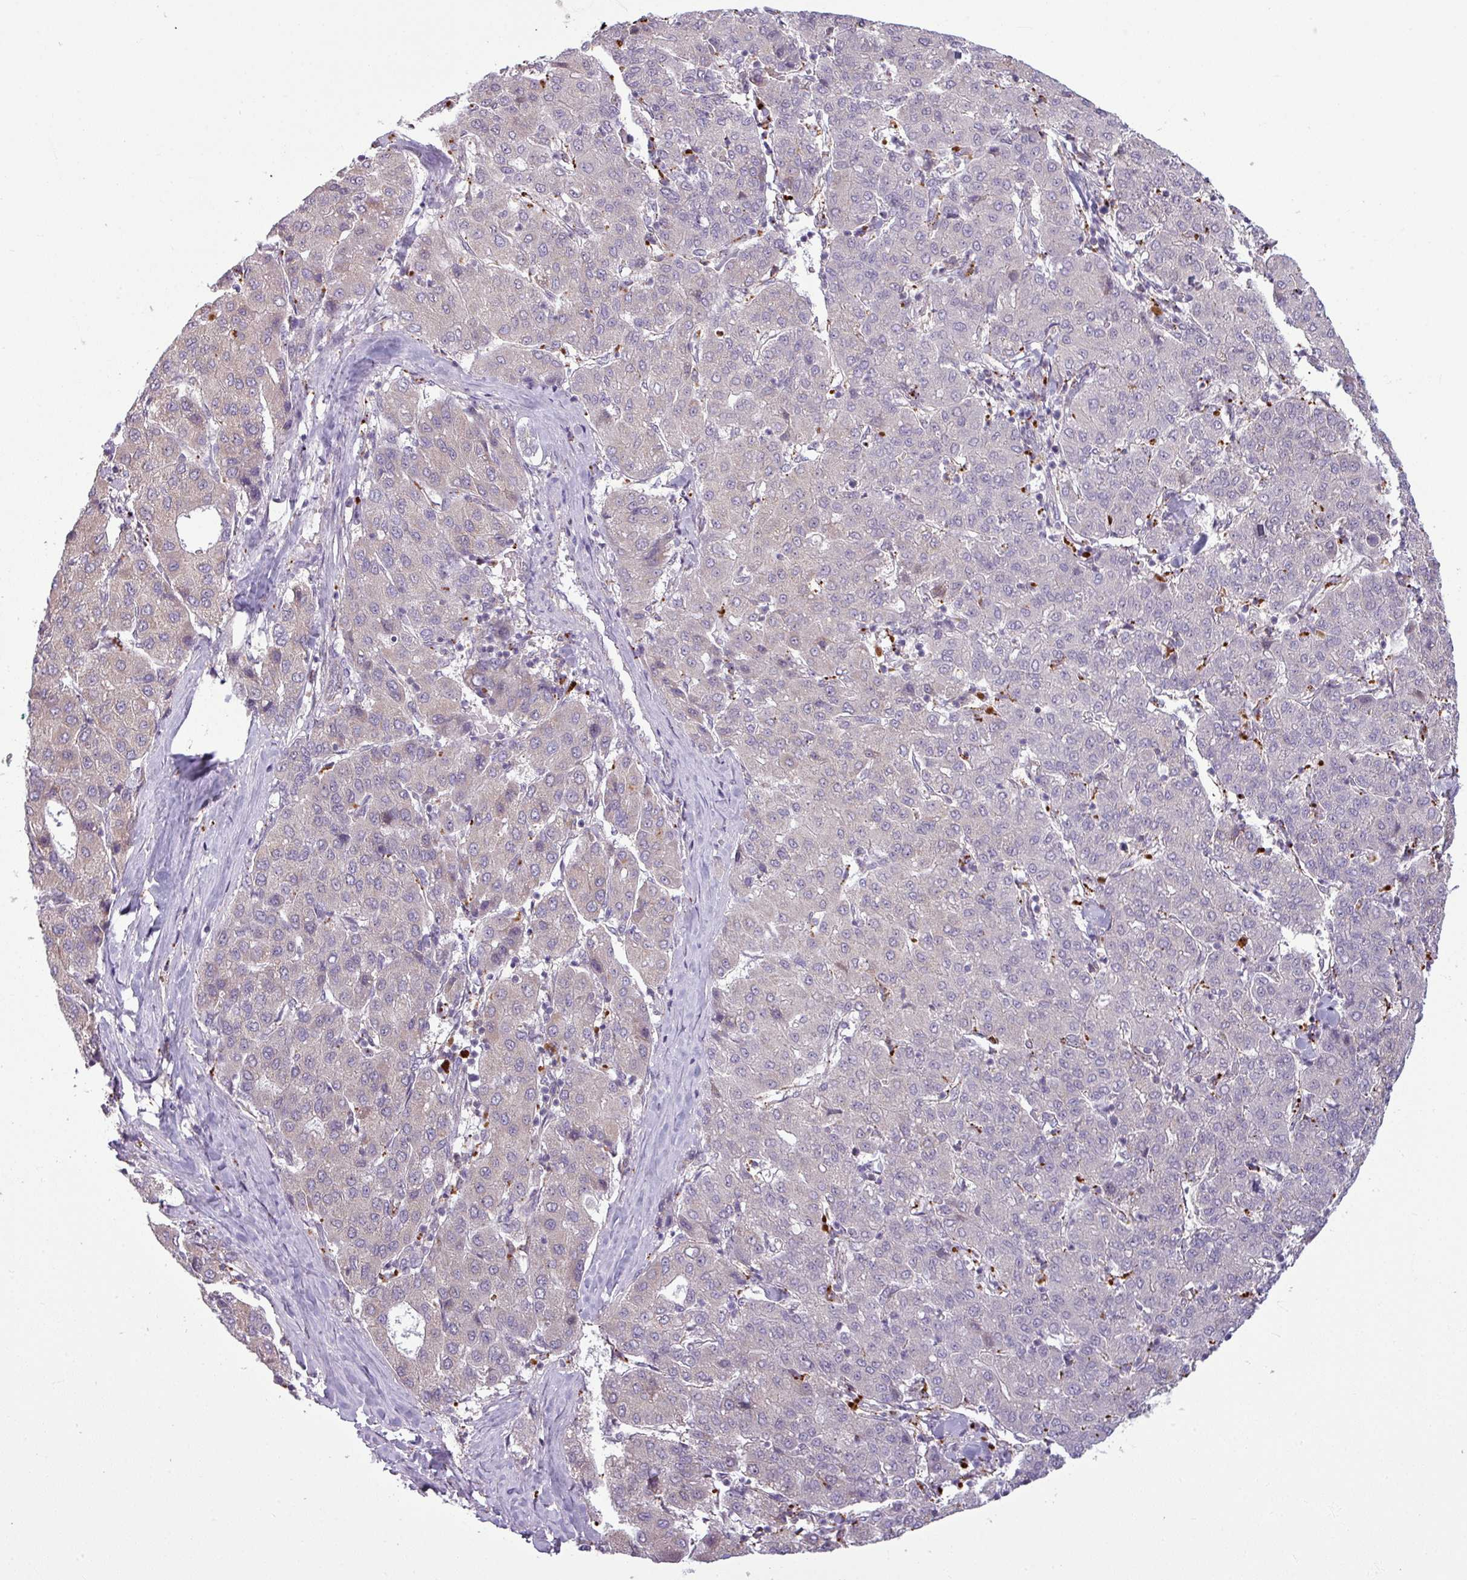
{"staining": {"intensity": "weak", "quantity": "<25%", "location": "cytoplasmic/membranous"}, "tissue": "liver cancer", "cell_type": "Tumor cells", "image_type": "cancer", "snomed": [{"axis": "morphology", "description": "Carcinoma, Hepatocellular, NOS"}, {"axis": "topography", "description": "Liver"}], "caption": "Histopathology image shows no protein expression in tumor cells of hepatocellular carcinoma (liver) tissue.", "gene": "CCDC144A", "patient": {"sex": "male", "age": 65}}